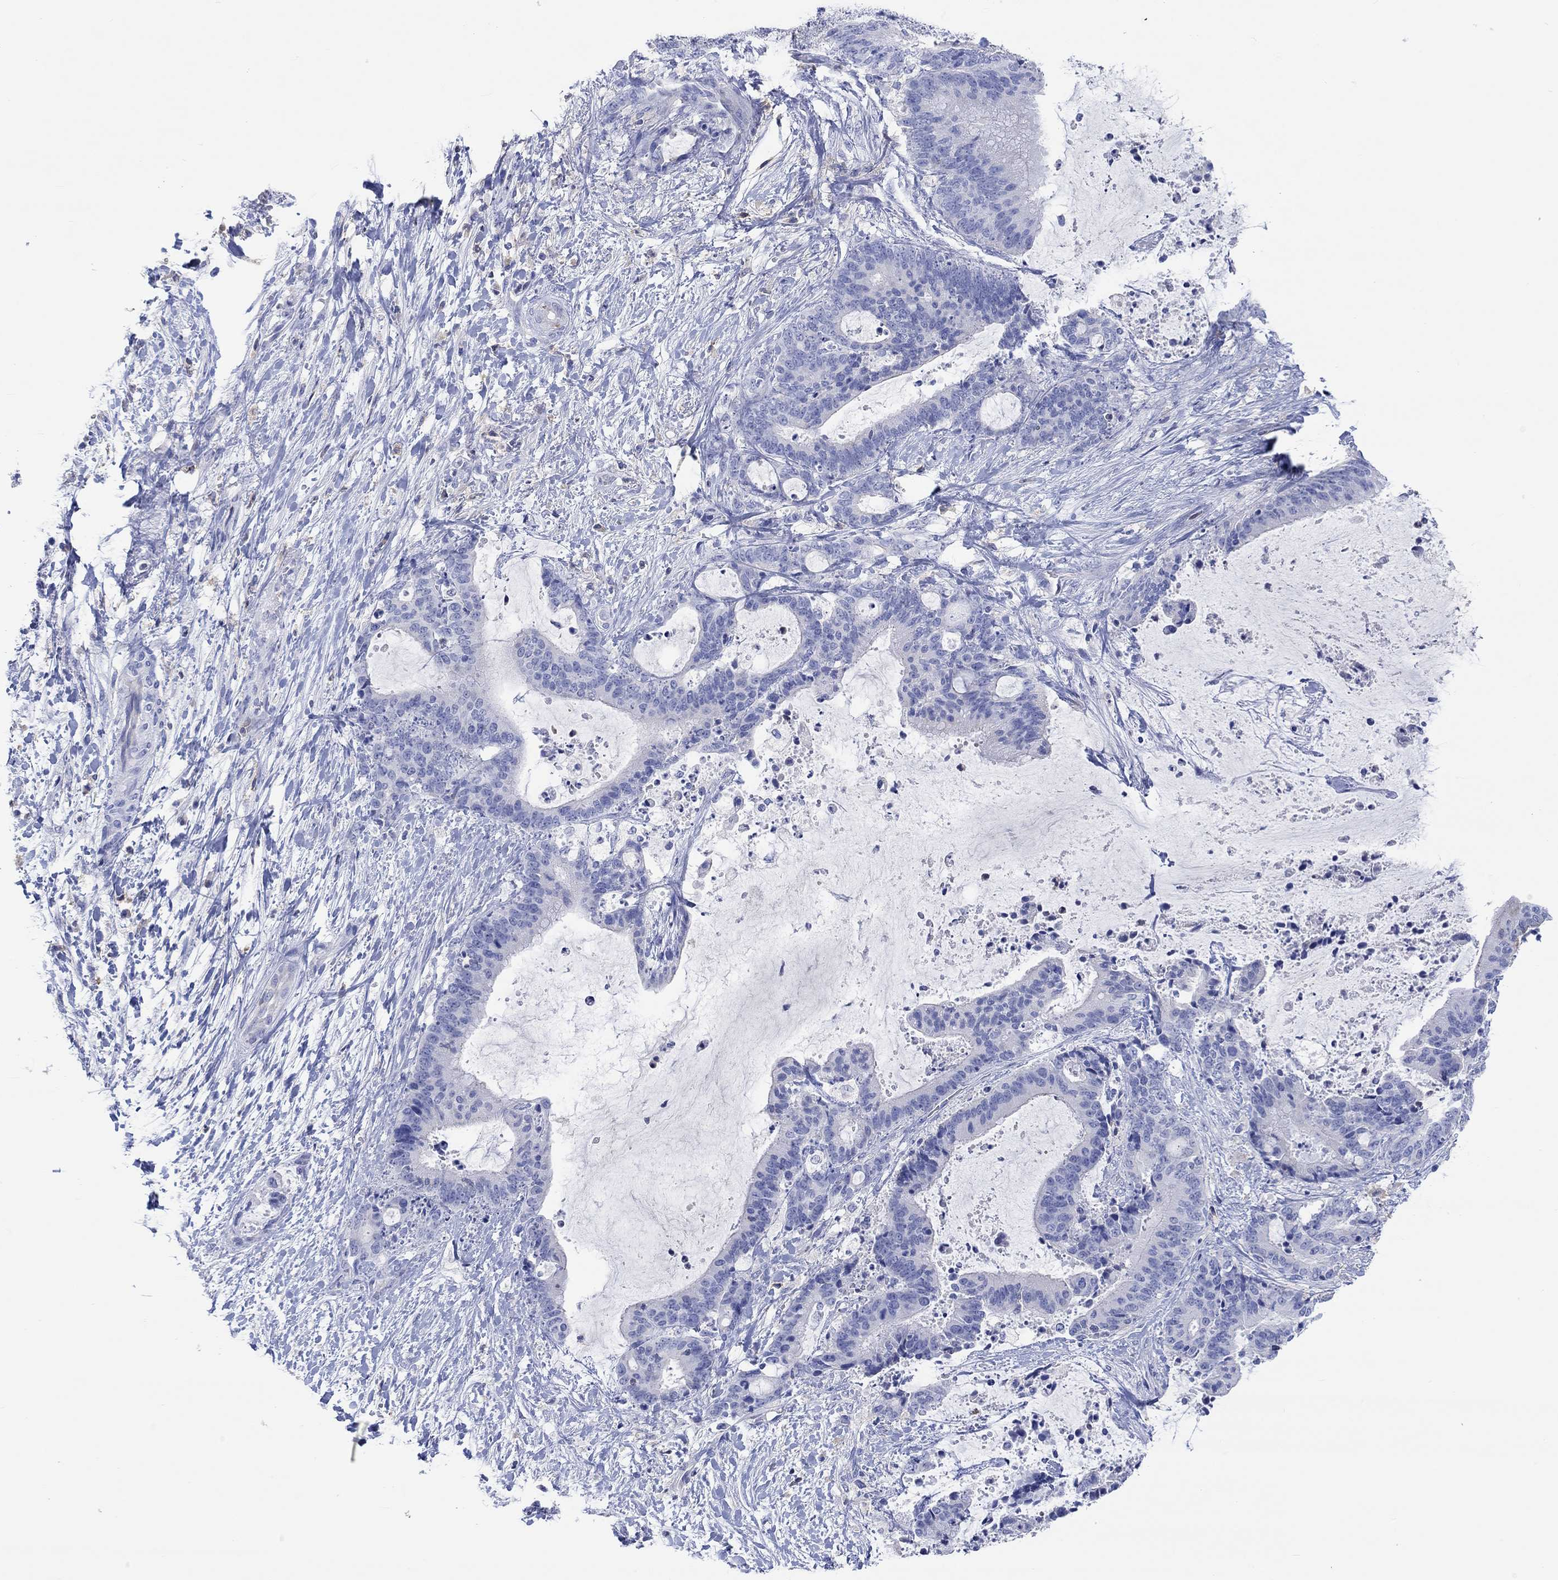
{"staining": {"intensity": "negative", "quantity": "none", "location": "none"}, "tissue": "liver cancer", "cell_type": "Tumor cells", "image_type": "cancer", "snomed": [{"axis": "morphology", "description": "Cholangiocarcinoma"}, {"axis": "topography", "description": "Liver"}], "caption": "An image of human liver cancer (cholangiocarcinoma) is negative for staining in tumor cells.", "gene": "GCM1", "patient": {"sex": "female", "age": 73}}